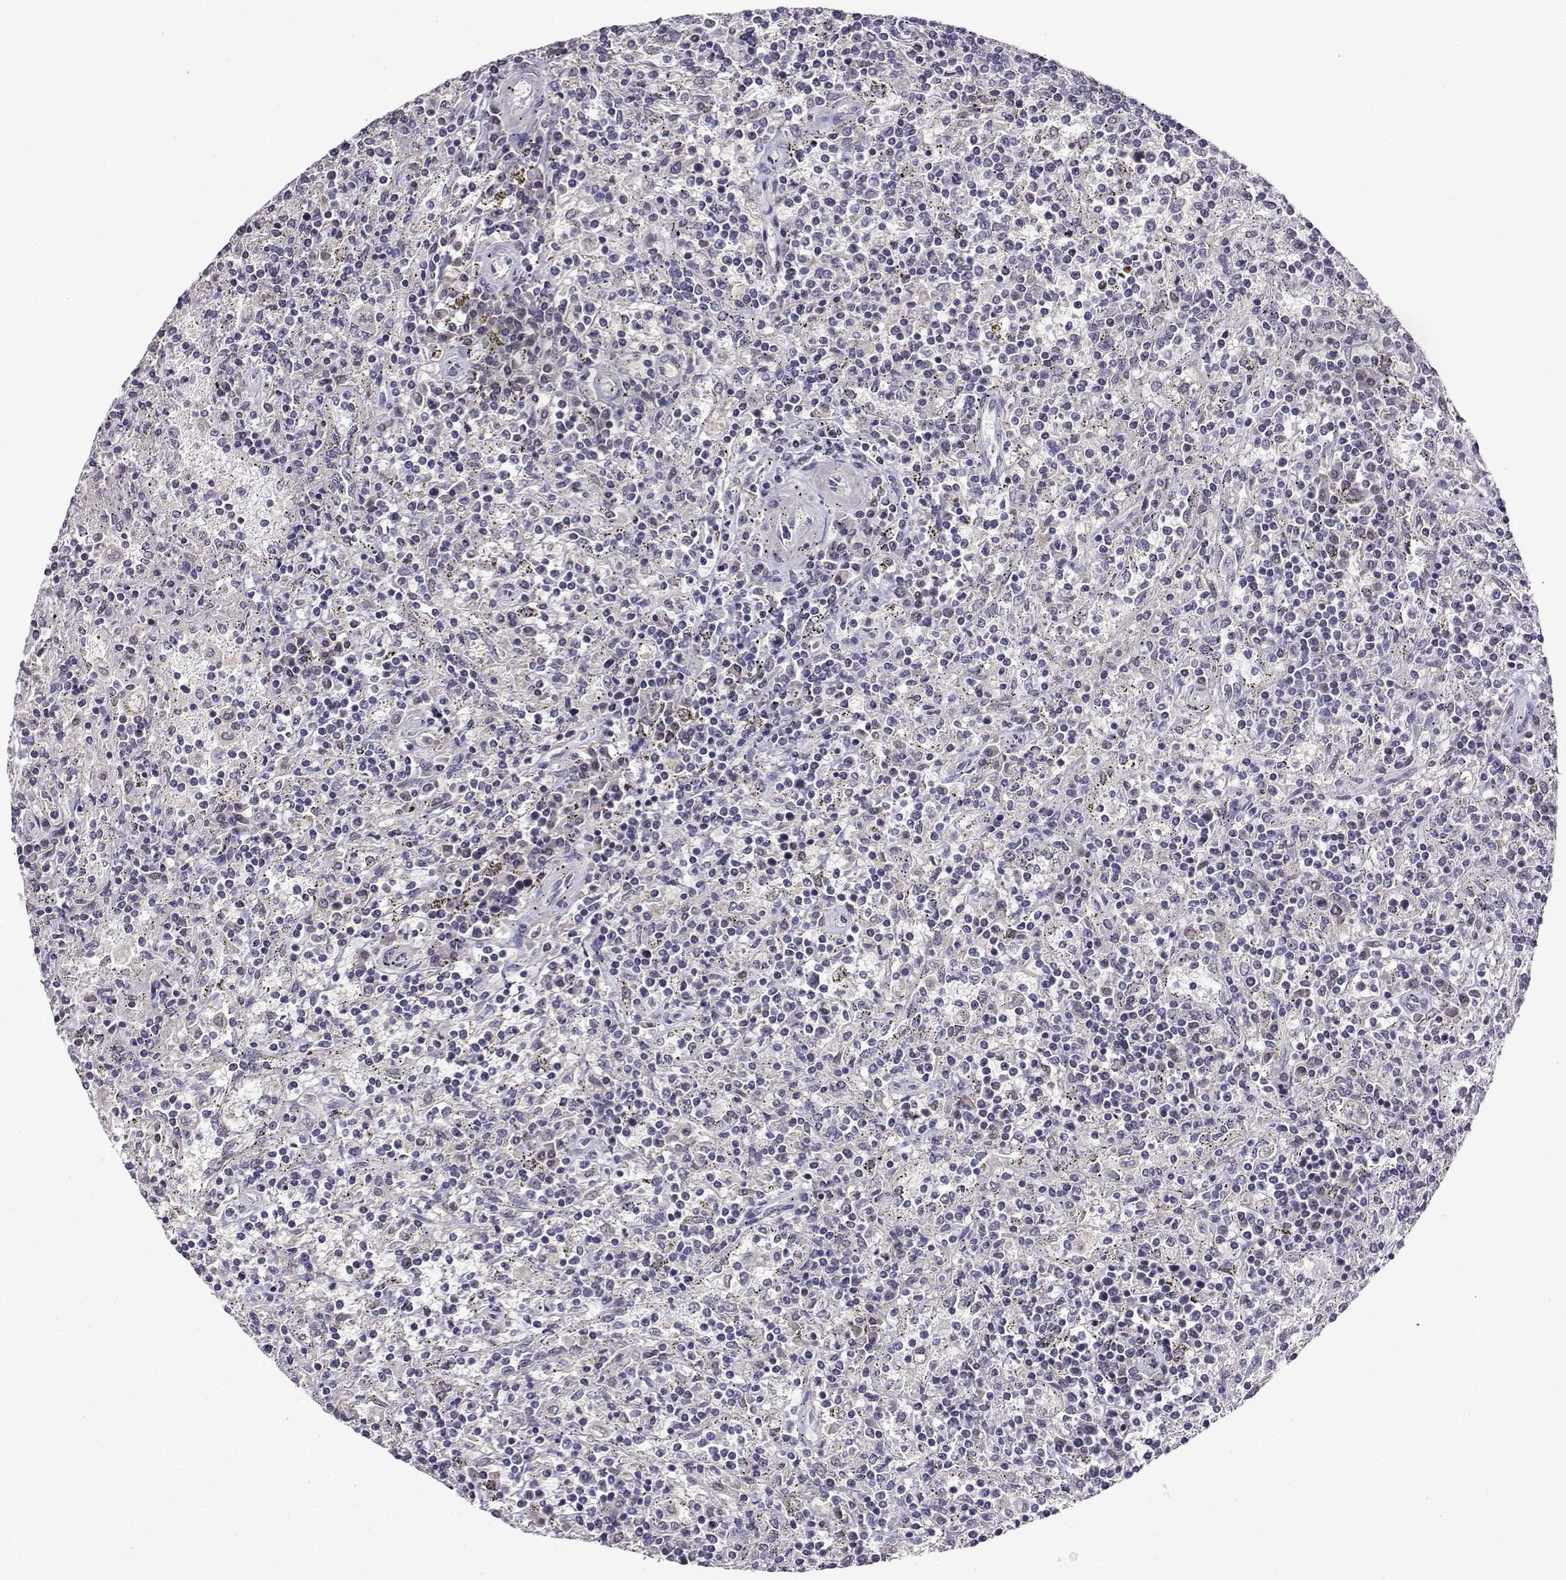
{"staining": {"intensity": "negative", "quantity": "none", "location": "none"}, "tissue": "lymphoma", "cell_type": "Tumor cells", "image_type": "cancer", "snomed": [{"axis": "morphology", "description": "Malignant lymphoma, non-Hodgkin's type, Low grade"}, {"axis": "topography", "description": "Spleen"}], "caption": "This is an immunohistochemistry photomicrograph of human lymphoma. There is no expression in tumor cells.", "gene": "LRFN2", "patient": {"sex": "male", "age": 62}}